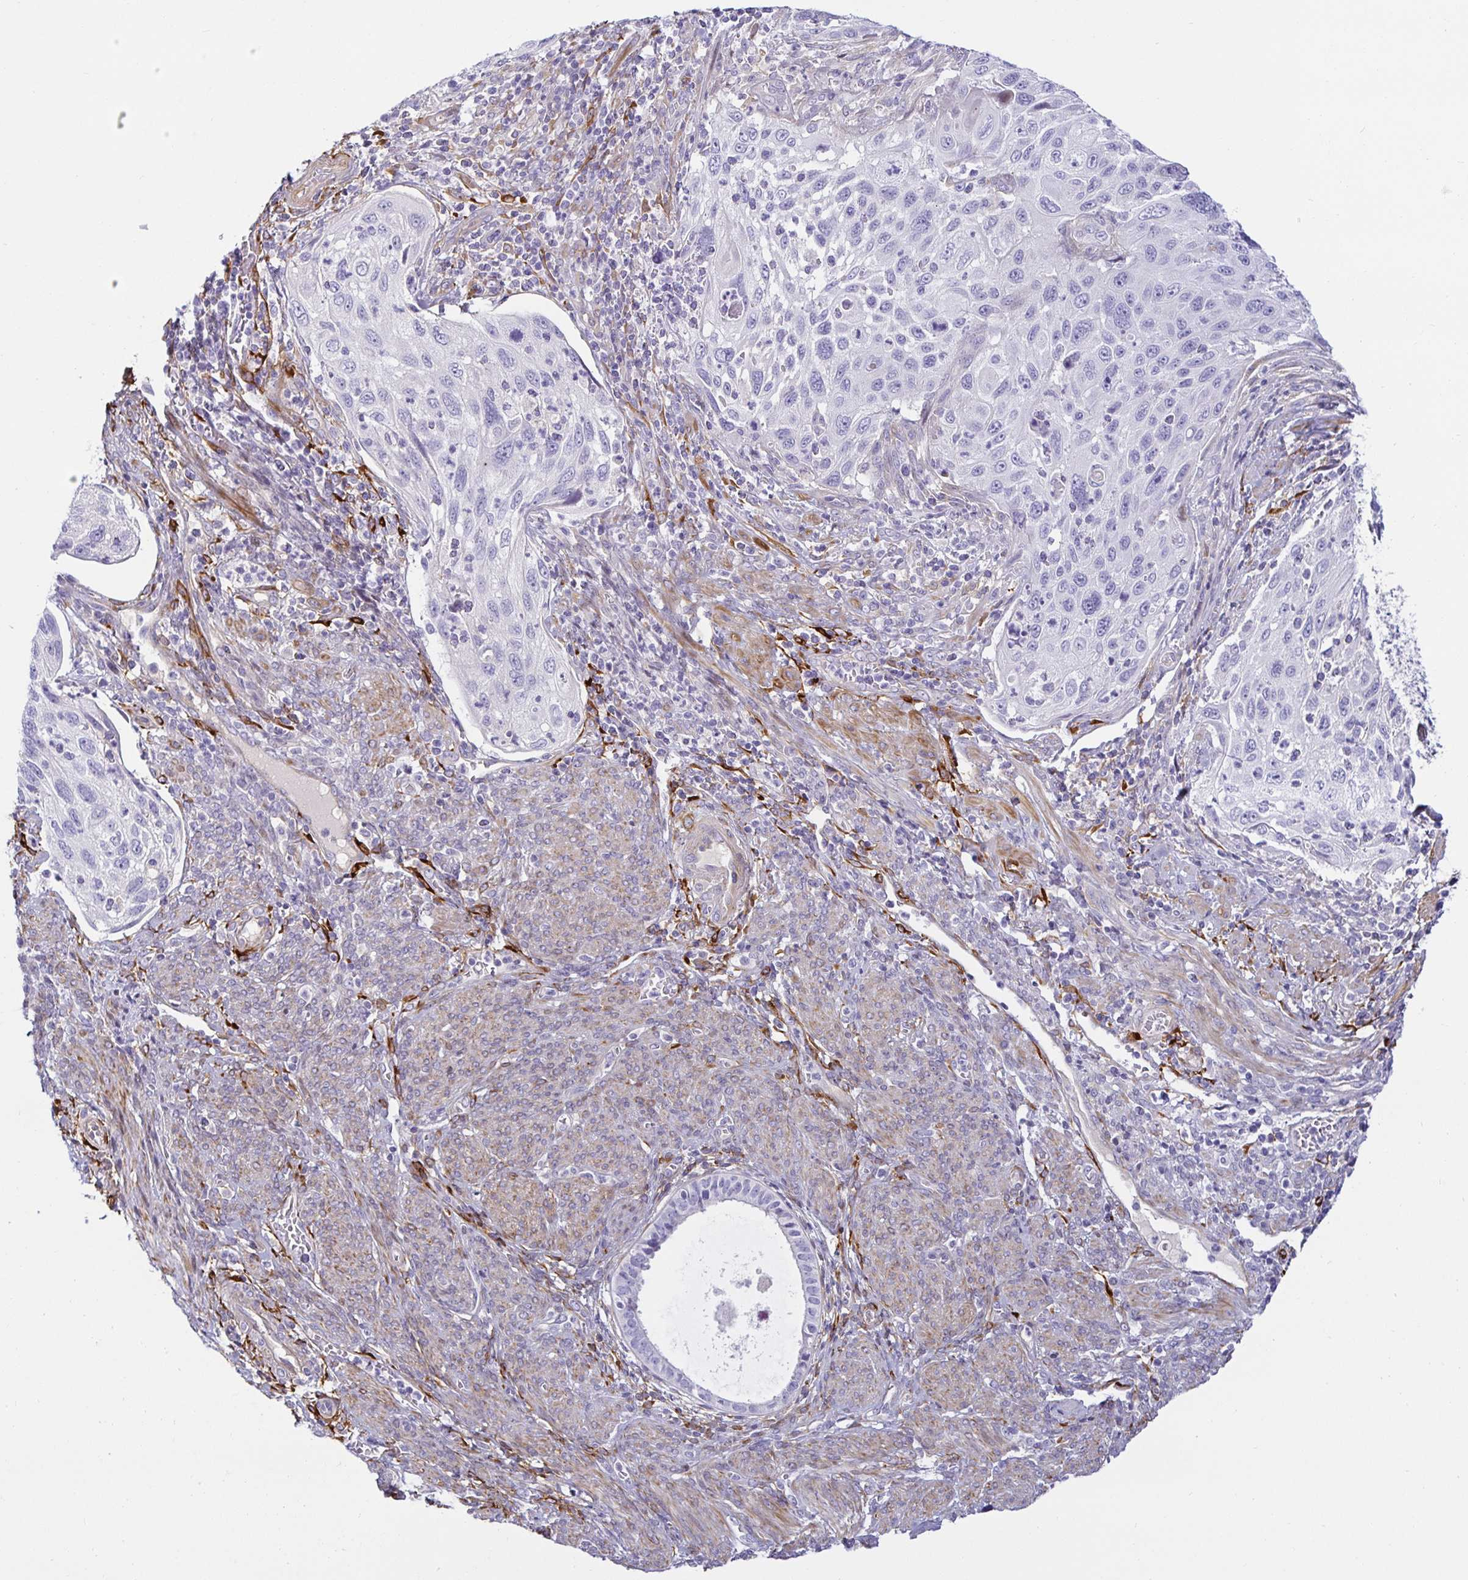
{"staining": {"intensity": "negative", "quantity": "none", "location": "none"}, "tissue": "cervical cancer", "cell_type": "Tumor cells", "image_type": "cancer", "snomed": [{"axis": "morphology", "description": "Squamous cell carcinoma, NOS"}, {"axis": "topography", "description": "Cervix"}], "caption": "Tumor cells are negative for brown protein staining in cervical cancer (squamous cell carcinoma). (Stains: DAB immunohistochemistry (IHC) with hematoxylin counter stain, Microscopy: brightfield microscopy at high magnification).", "gene": "SPAG4", "patient": {"sex": "female", "age": 70}}